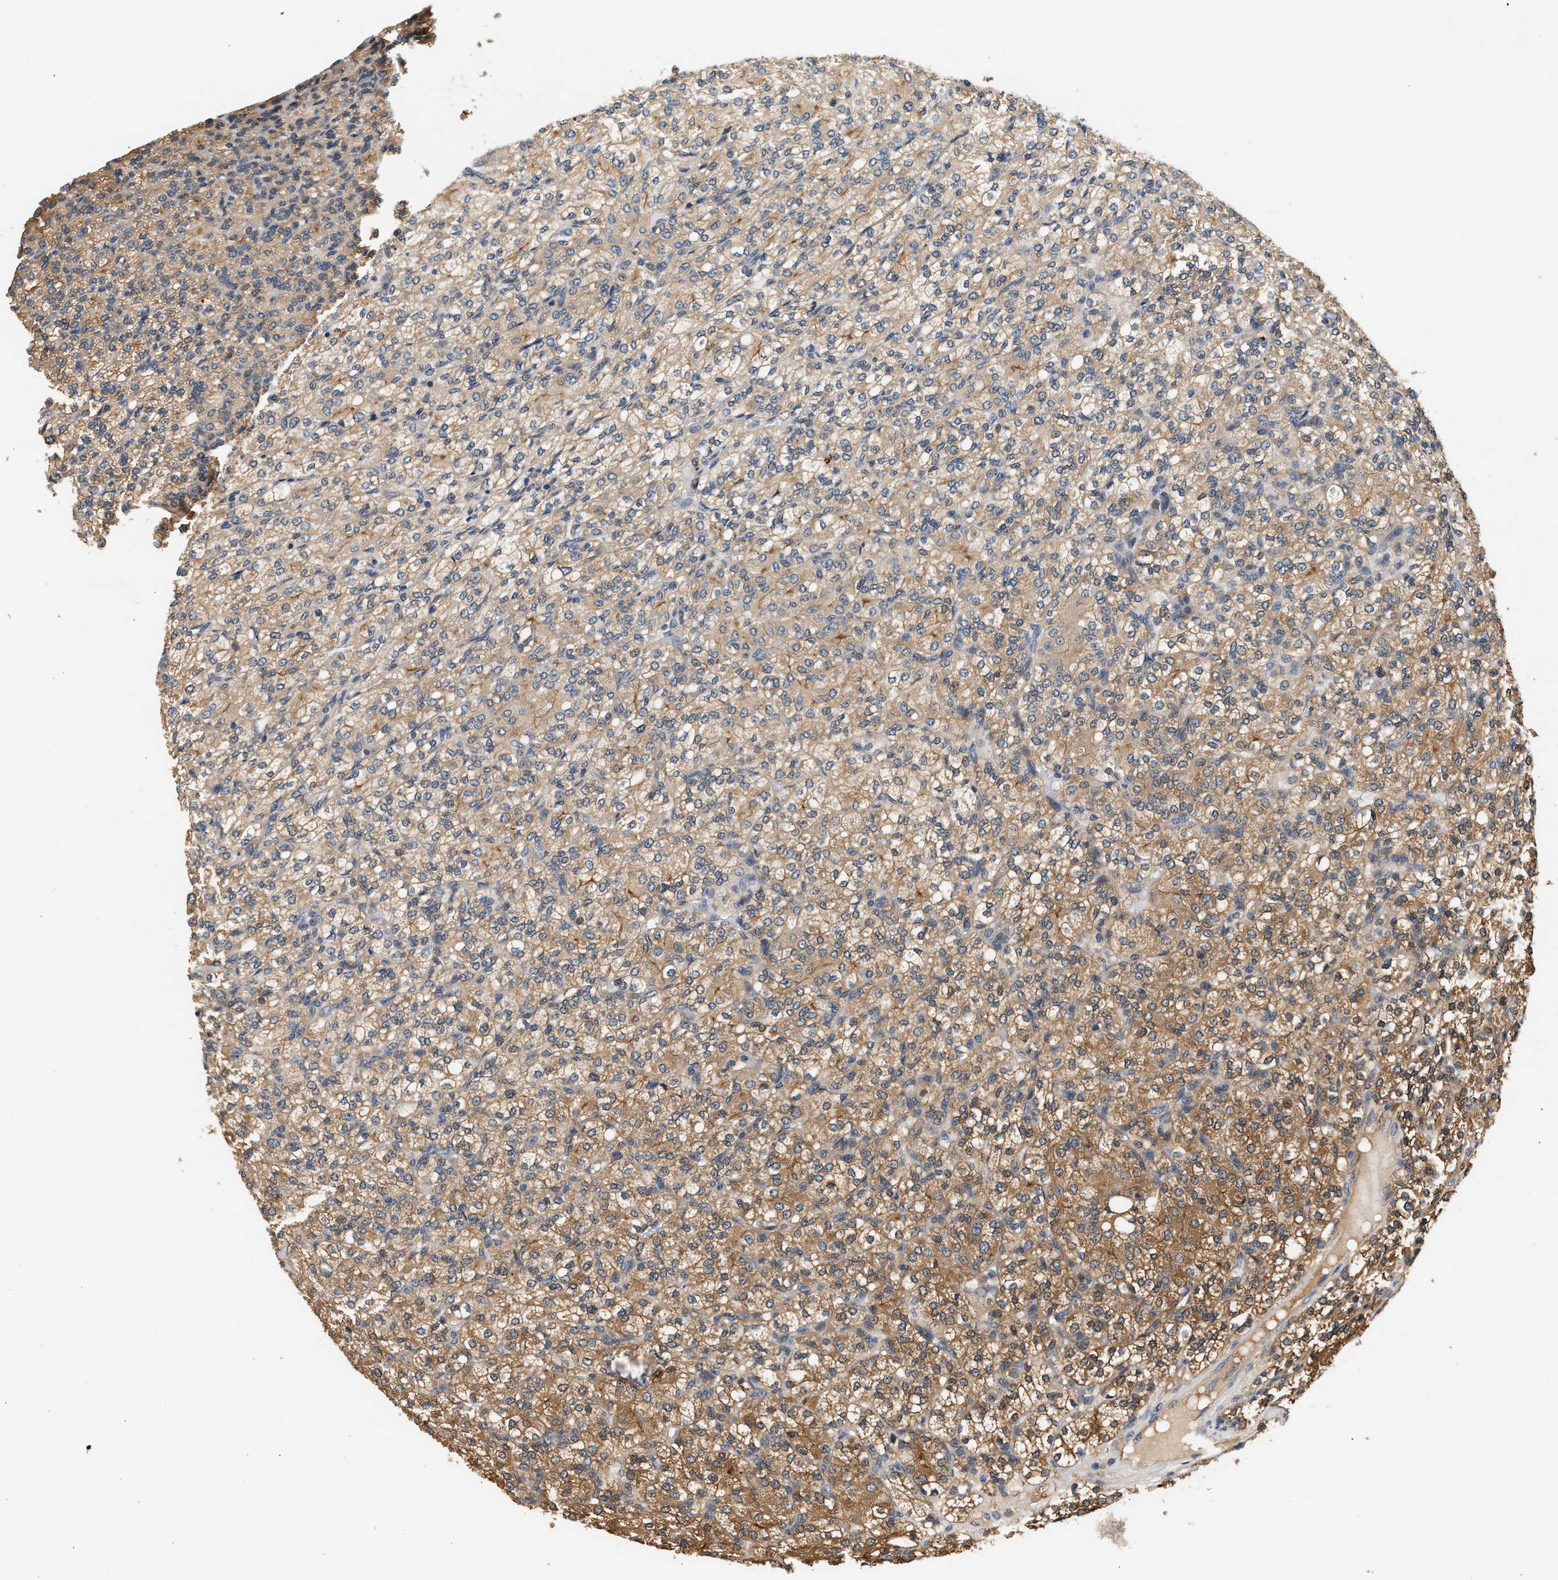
{"staining": {"intensity": "moderate", "quantity": ">75%", "location": "cytoplasmic/membranous"}, "tissue": "renal cancer", "cell_type": "Tumor cells", "image_type": "cancer", "snomed": [{"axis": "morphology", "description": "Adenocarcinoma, NOS"}, {"axis": "topography", "description": "Kidney"}], "caption": "Immunohistochemical staining of human renal cancer demonstrates moderate cytoplasmic/membranous protein staining in about >75% of tumor cells. (Brightfield microscopy of DAB IHC at high magnification).", "gene": "FAM78A", "patient": {"sex": "male", "age": 77}}